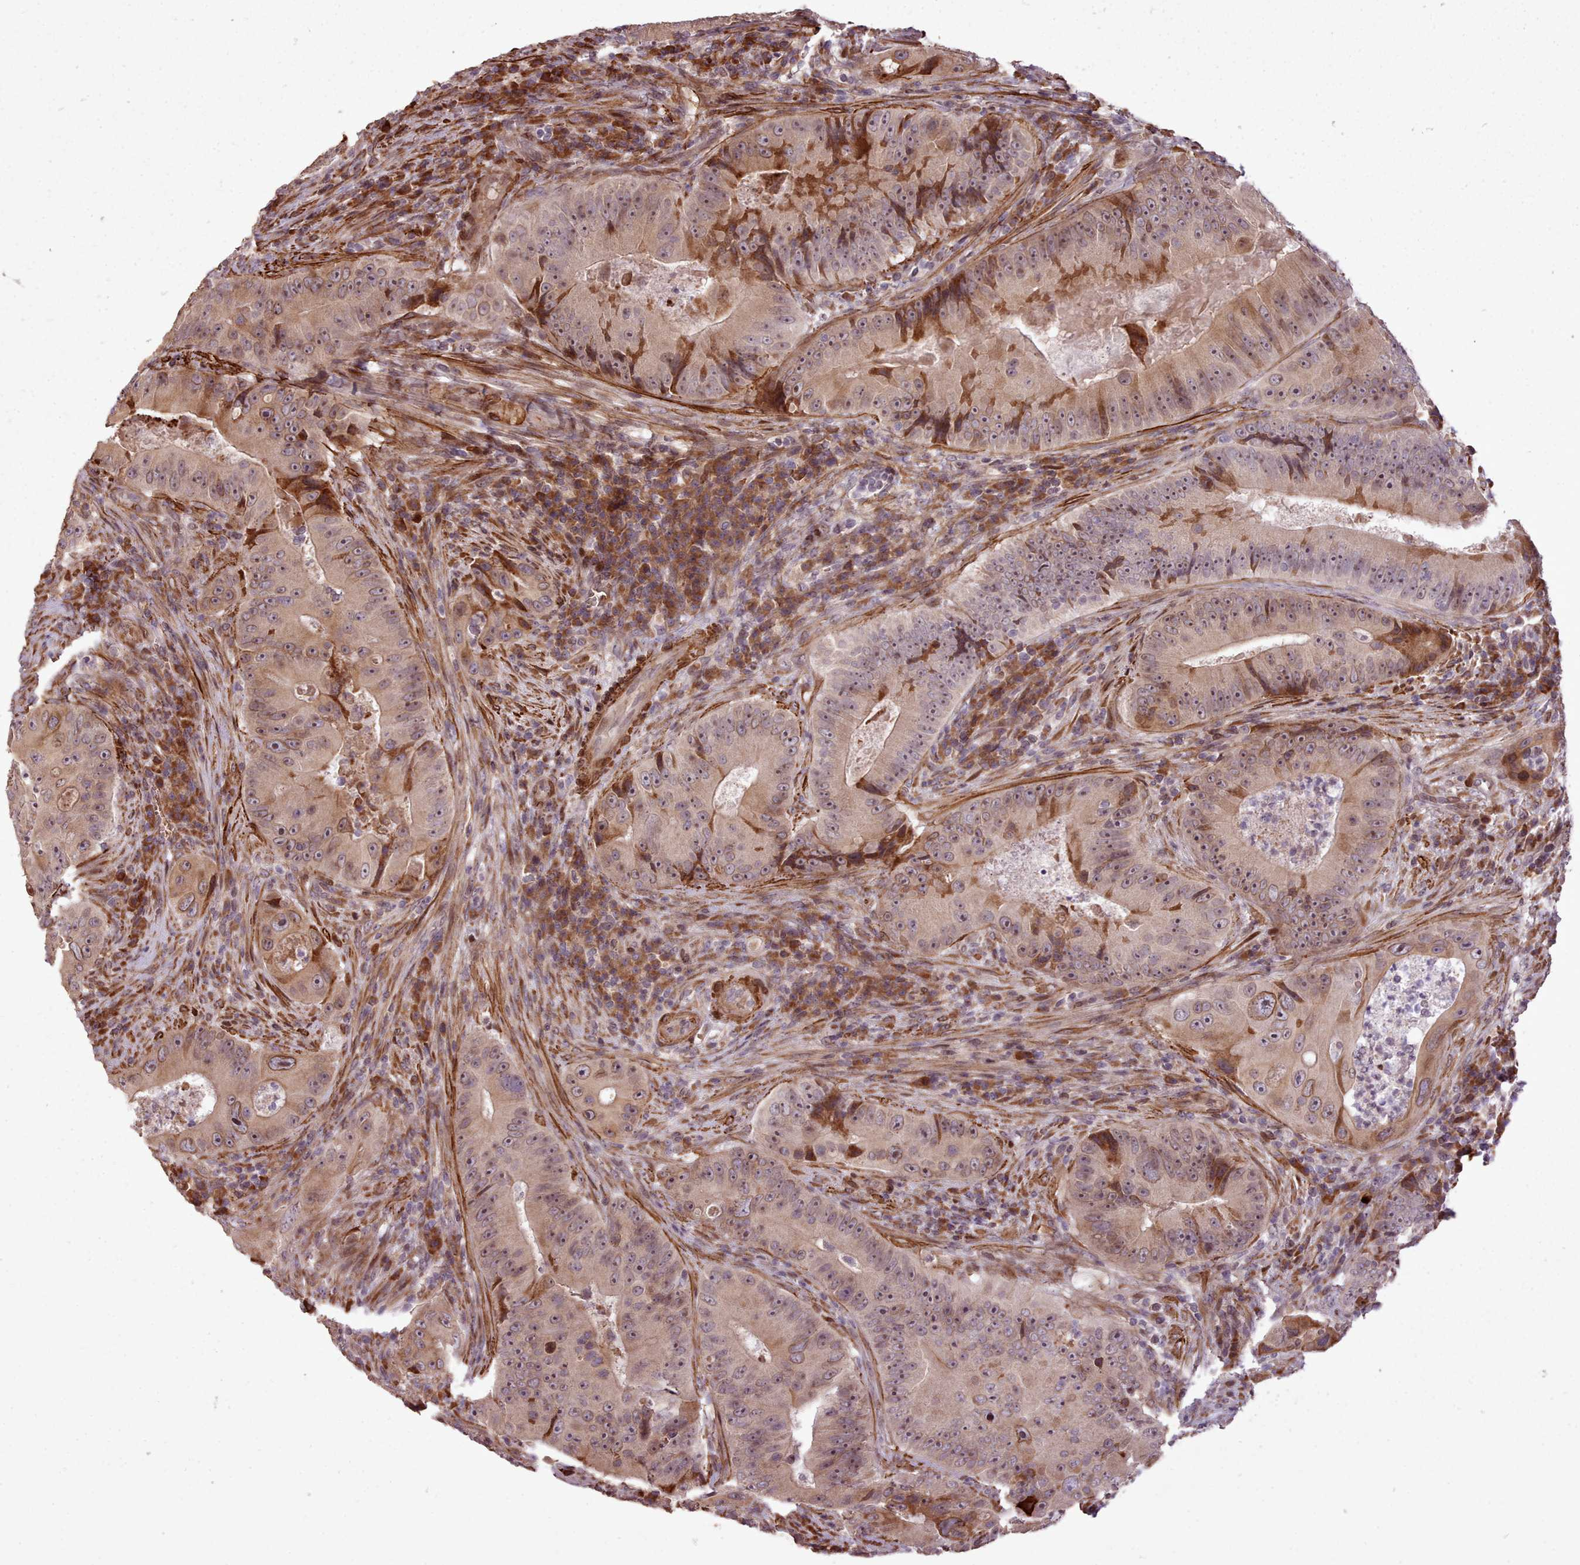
{"staining": {"intensity": "moderate", "quantity": "25%-75%", "location": "cytoplasmic/membranous,nuclear"}, "tissue": "colorectal cancer", "cell_type": "Tumor cells", "image_type": "cancer", "snomed": [{"axis": "morphology", "description": "Adenocarcinoma, NOS"}, {"axis": "topography", "description": "Colon"}], "caption": "The photomicrograph reveals staining of colorectal adenocarcinoma, revealing moderate cytoplasmic/membranous and nuclear protein positivity (brown color) within tumor cells.", "gene": "CABP1", "patient": {"sex": "female", "age": 86}}